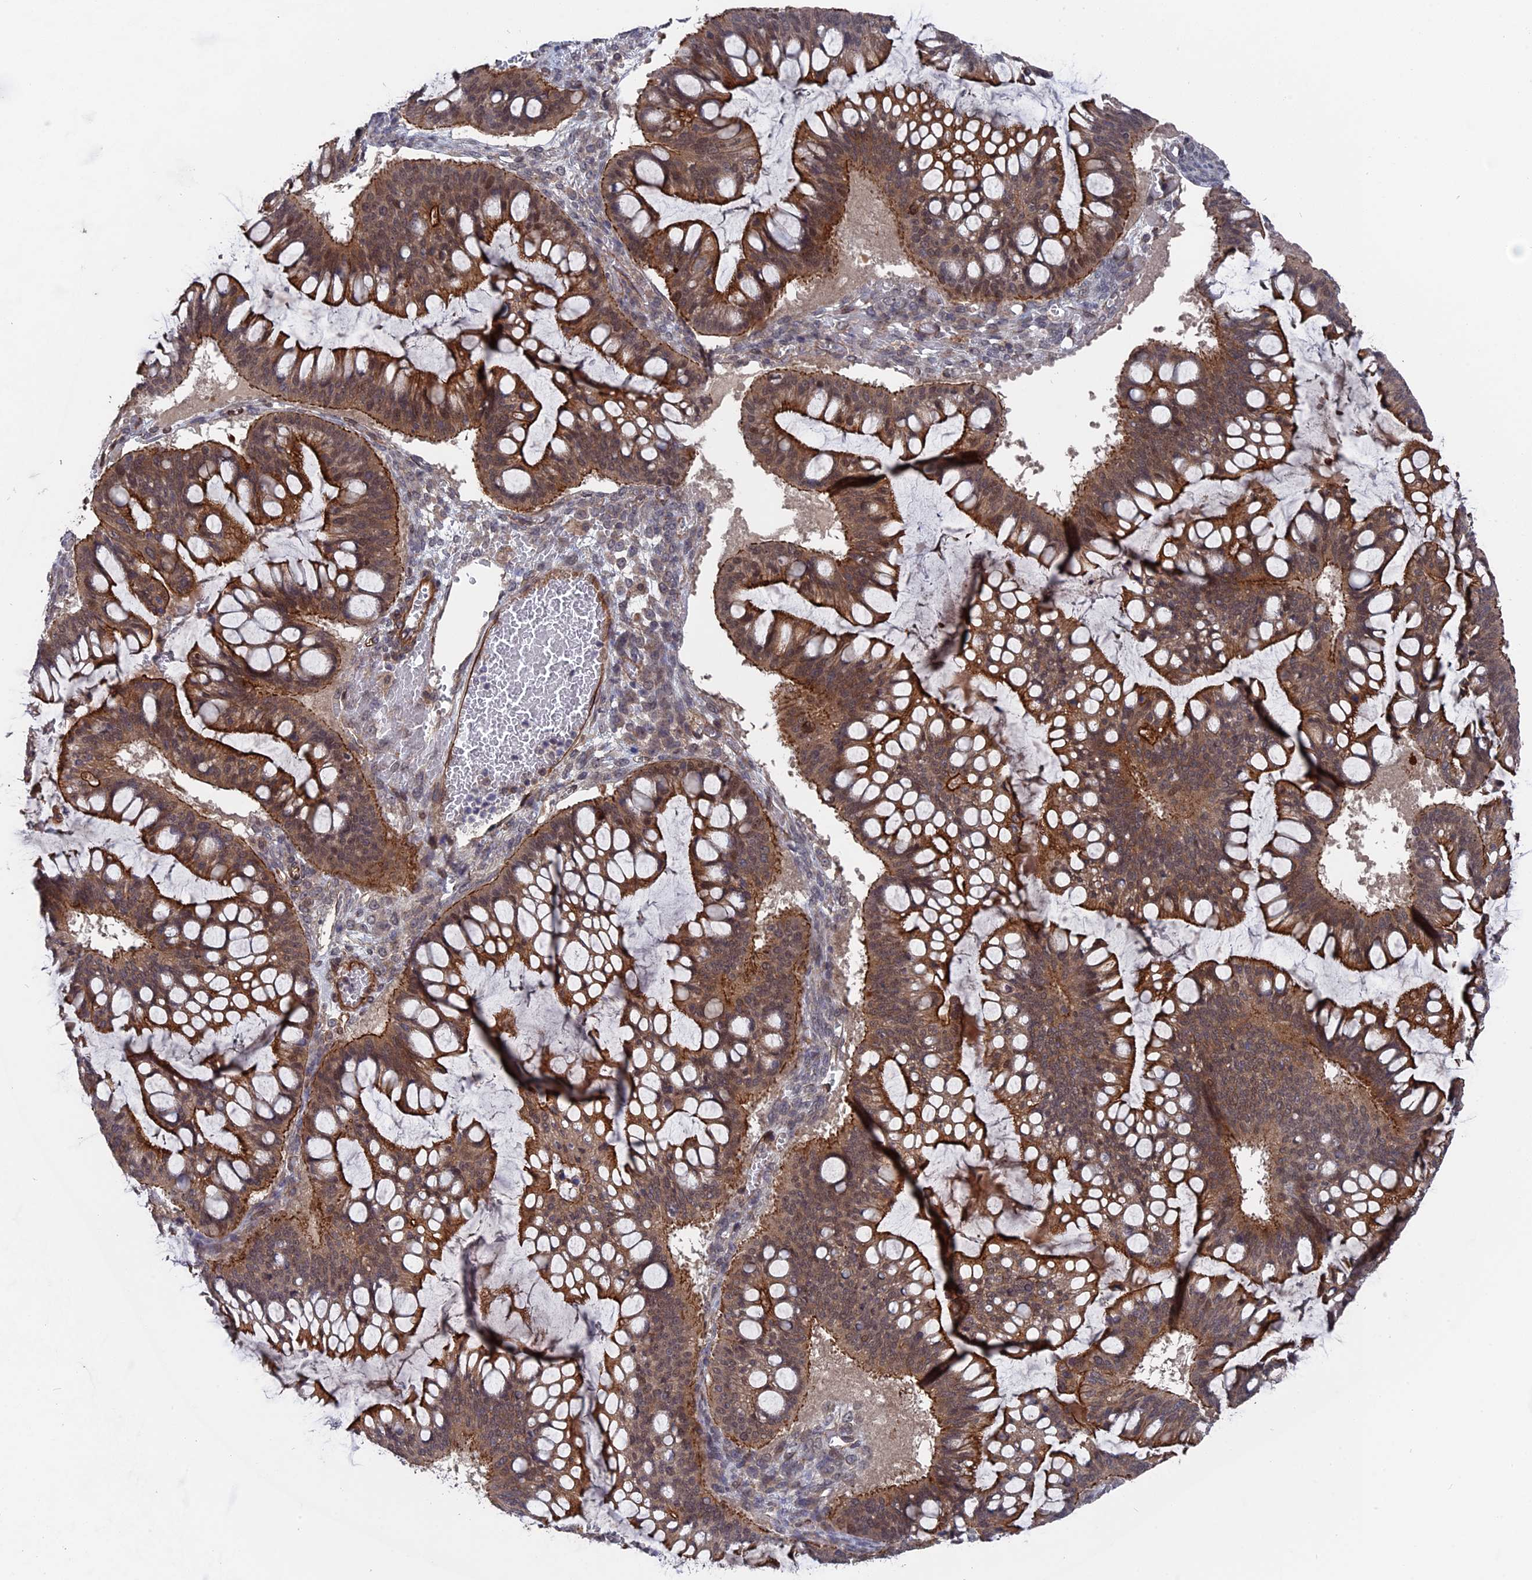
{"staining": {"intensity": "moderate", "quantity": ">75%", "location": "cytoplasmic/membranous,nuclear"}, "tissue": "ovarian cancer", "cell_type": "Tumor cells", "image_type": "cancer", "snomed": [{"axis": "morphology", "description": "Cystadenocarcinoma, mucinous, NOS"}, {"axis": "topography", "description": "Ovary"}], "caption": "Ovarian cancer stained with a brown dye exhibits moderate cytoplasmic/membranous and nuclear positive expression in about >75% of tumor cells.", "gene": "NOSIP", "patient": {"sex": "female", "age": 73}}